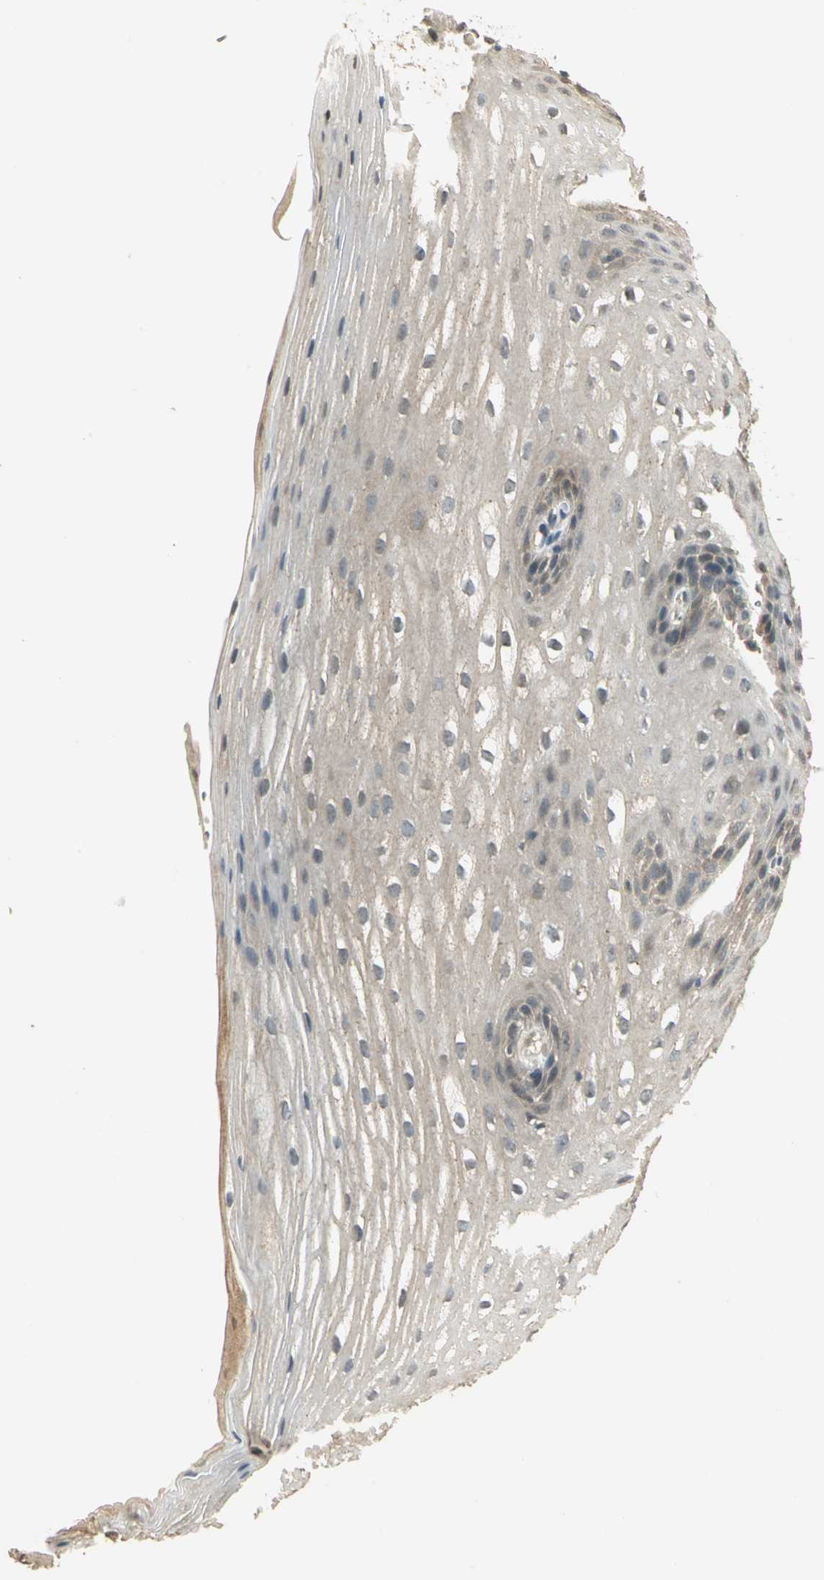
{"staining": {"intensity": "negative", "quantity": "none", "location": "none"}, "tissue": "esophagus", "cell_type": "Squamous epithelial cells", "image_type": "normal", "snomed": [{"axis": "morphology", "description": "Normal tissue, NOS"}, {"axis": "topography", "description": "Esophagus"}], "caption": "DAB immunohistochemical staining of normal esophagus demonstrates no significant expression in squamous epithelial cells.", "gene": "KEAP1", "patient": {"sex": "female", "age": 70}}